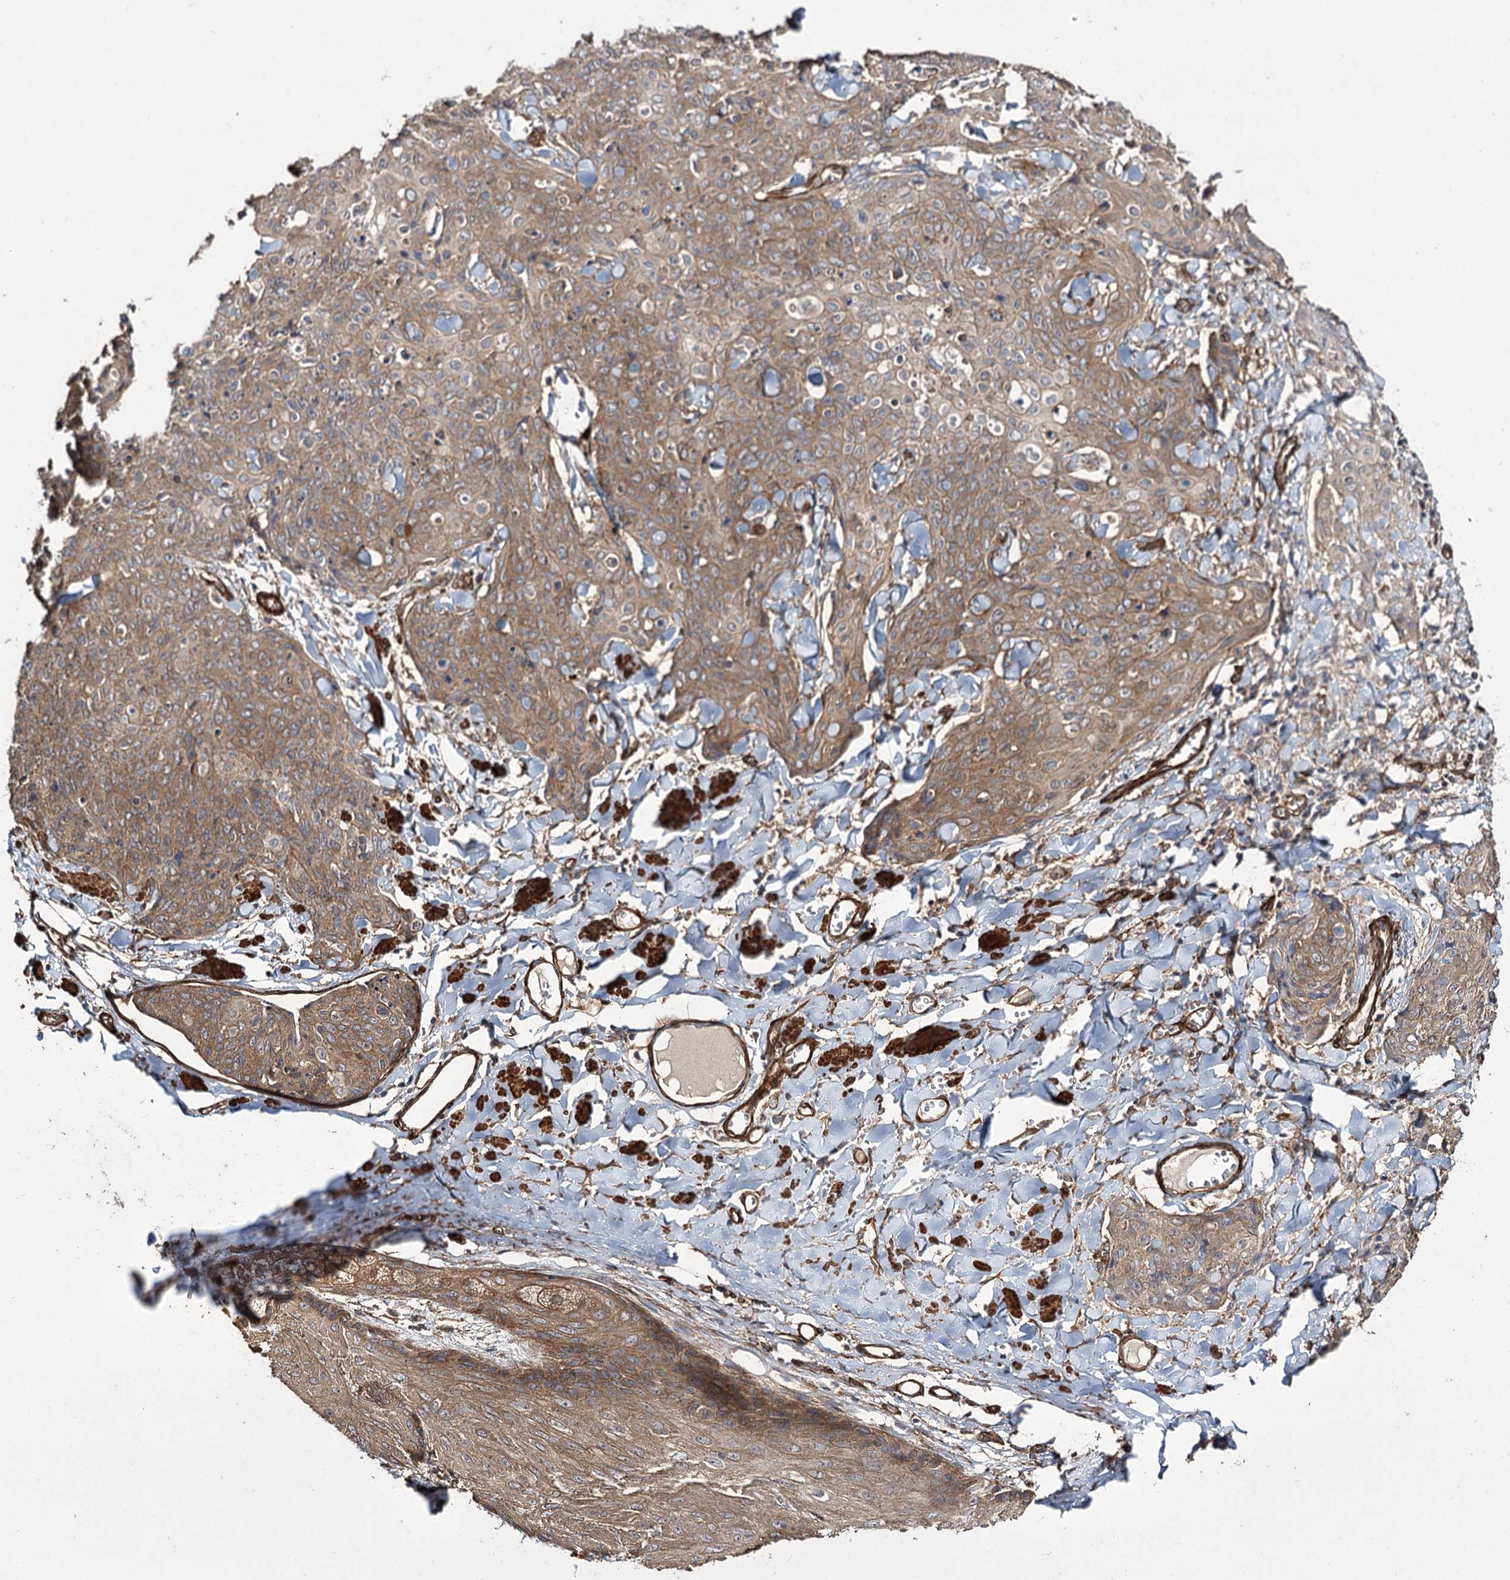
{"staining": {"intensity": "moderate", "quantity": ">75%", "location": "cytoplasmic/membranous"}, "tissue": "skin cancer", "cell_type": "Tumor cells", "image_type": "cancer", "snomed": [{"axis": "morphology", "description": "Squamous cell carcinoma, NOS"}, {"axis": "topography", "description": "Skin"}, {"axis": "topography", "description": "Vulva"}], "caption": "Skin squamous cell carcinoma stained with DAB IHC reveals medium levels of moderate cytoplasmic/membranous expression in about >75% of tumor cells. The protein of interest is stained brown, and the nuclei are stained in blue (DAB (3,3'-diaminobenzidine) IHC with brightfield microscopy, high magnification).", "gene": "MYO1C", "patient": {"sex": "female", "age": 85}}